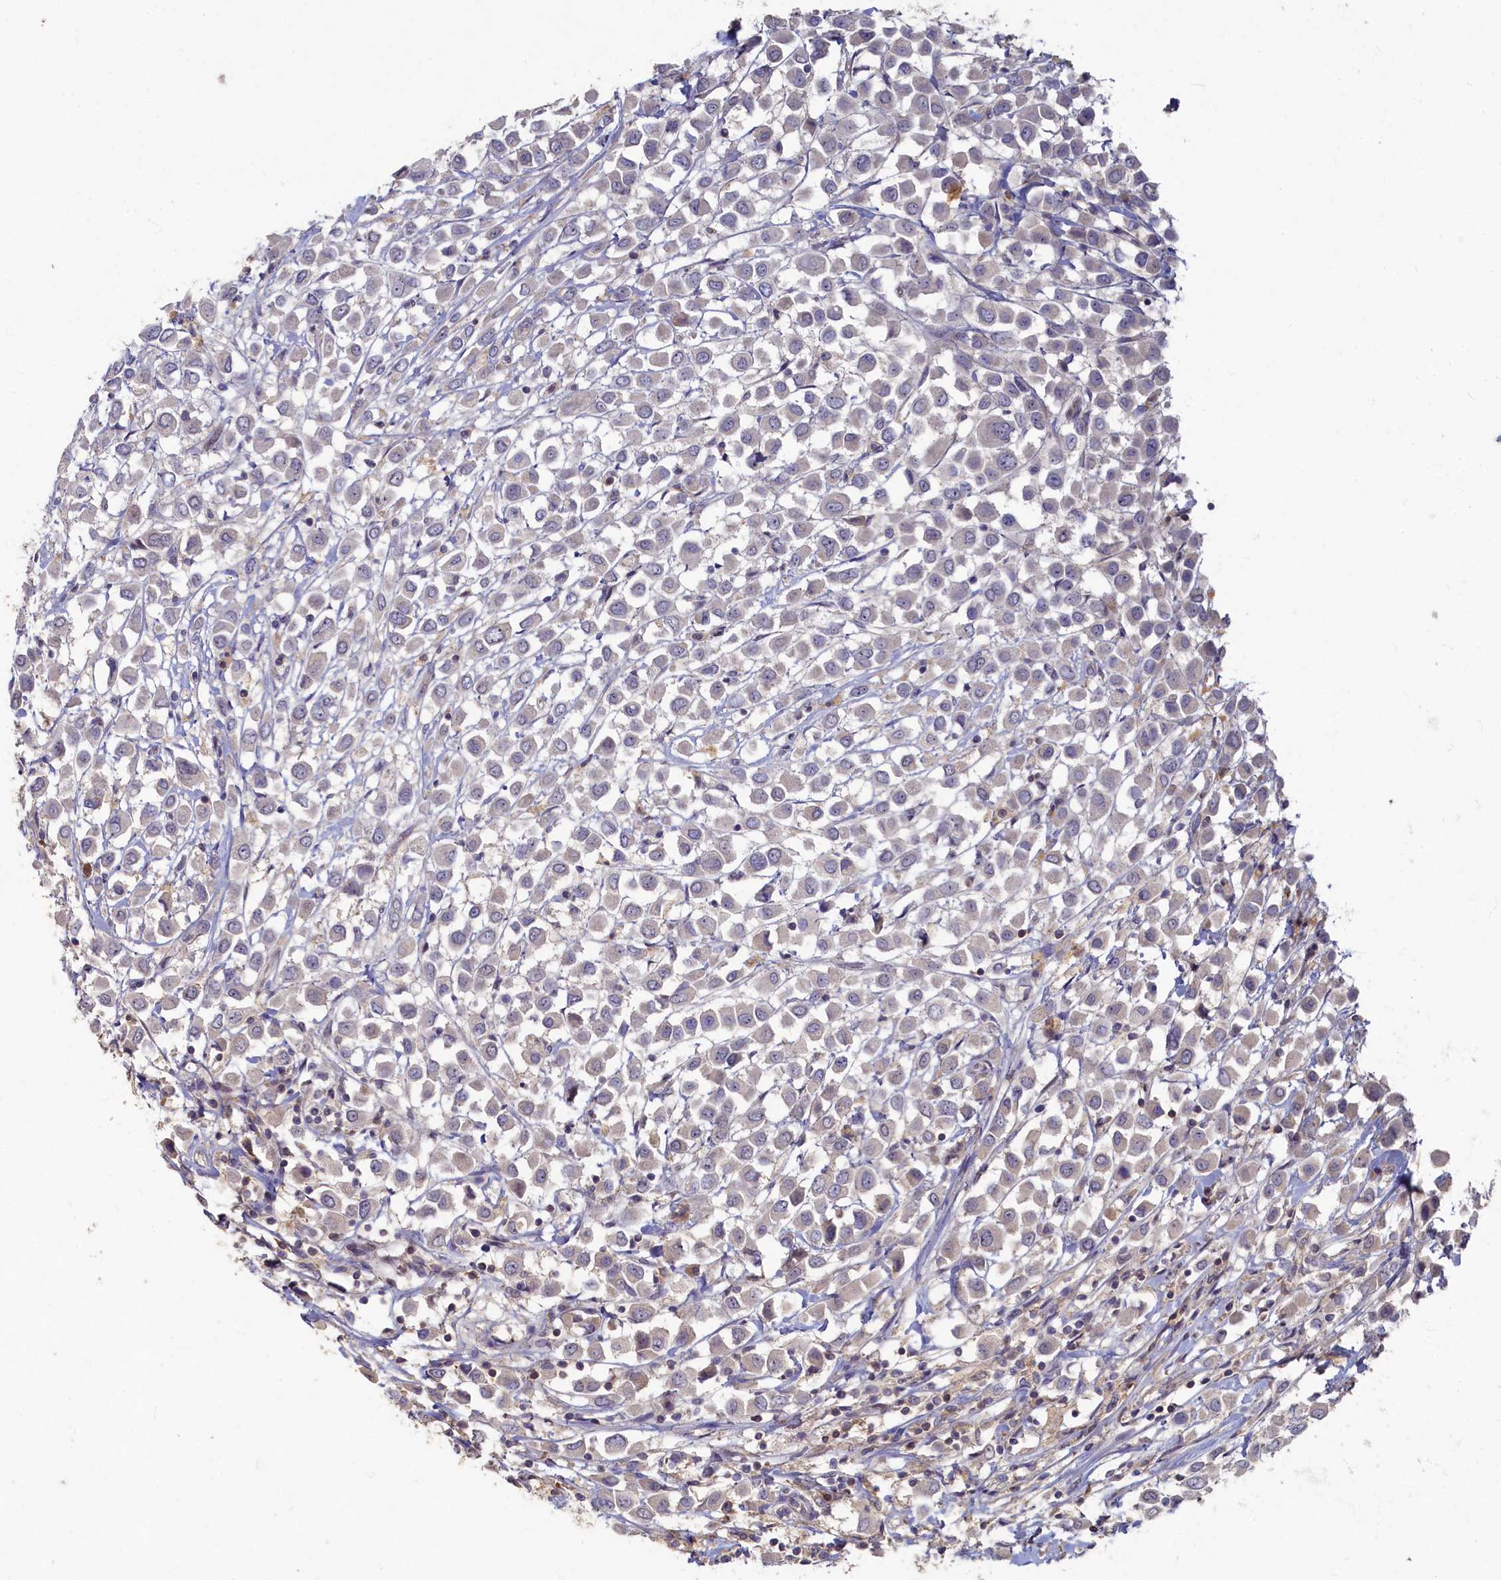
{"staining": {"intensity": "weak", "quantity": "<25%", "location": "cytoplasmic/membranous"}, "tissue": "breast cancer", "cell_type": "Tumor cells", "image_type": "cancer", "snomed": [{"axis": "morphology", "description": "Duct carcinoma"}, {"axis": "topography", "description": "Breast"}], "caption": "An immunohistochemistry (IHC) histopathology image of breast cancer is shown. There is no staining in tumor cells of breast cancer.", "gene": "HUNK", "patient": {"sex": "female", "age": 61}}